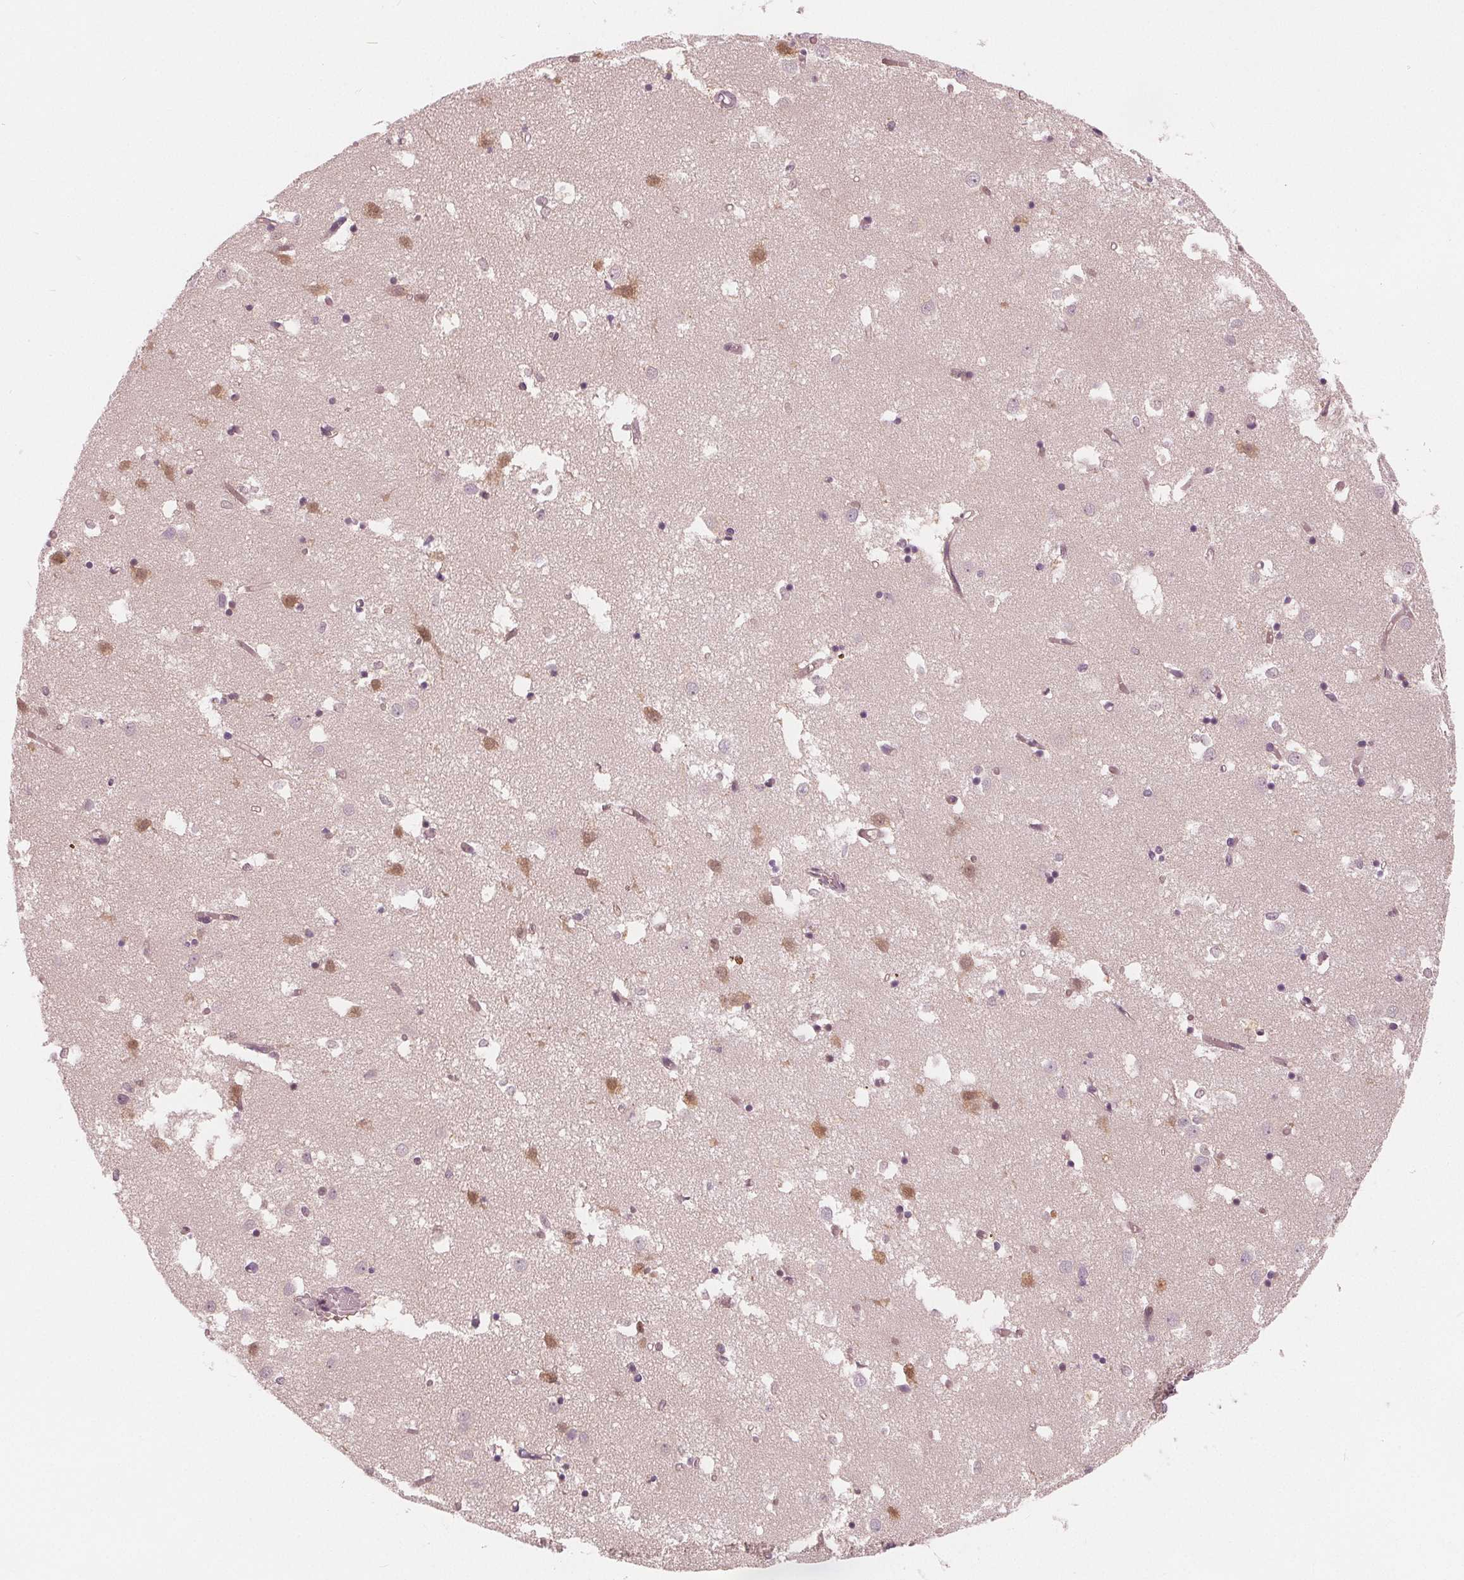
{"staining": {"intensity": "negative", "quantity": "none", "location": "none"}, "tissue": "caudate", "cell_type": "Glial cells", "image_type": "normal", "snomed": [{"axis": "morphology", "description": "Normal tissue, NOS"}, {"axis": "topography", "description": "Lateral ventricle wall"}], "caption": "An immunohistochemistry photomicrograph of unremarkable caudate is shown. There is no staining in glial cells of caudate.", "gene": "SAT2", "patient": {"sex": "male", "age": 70}}